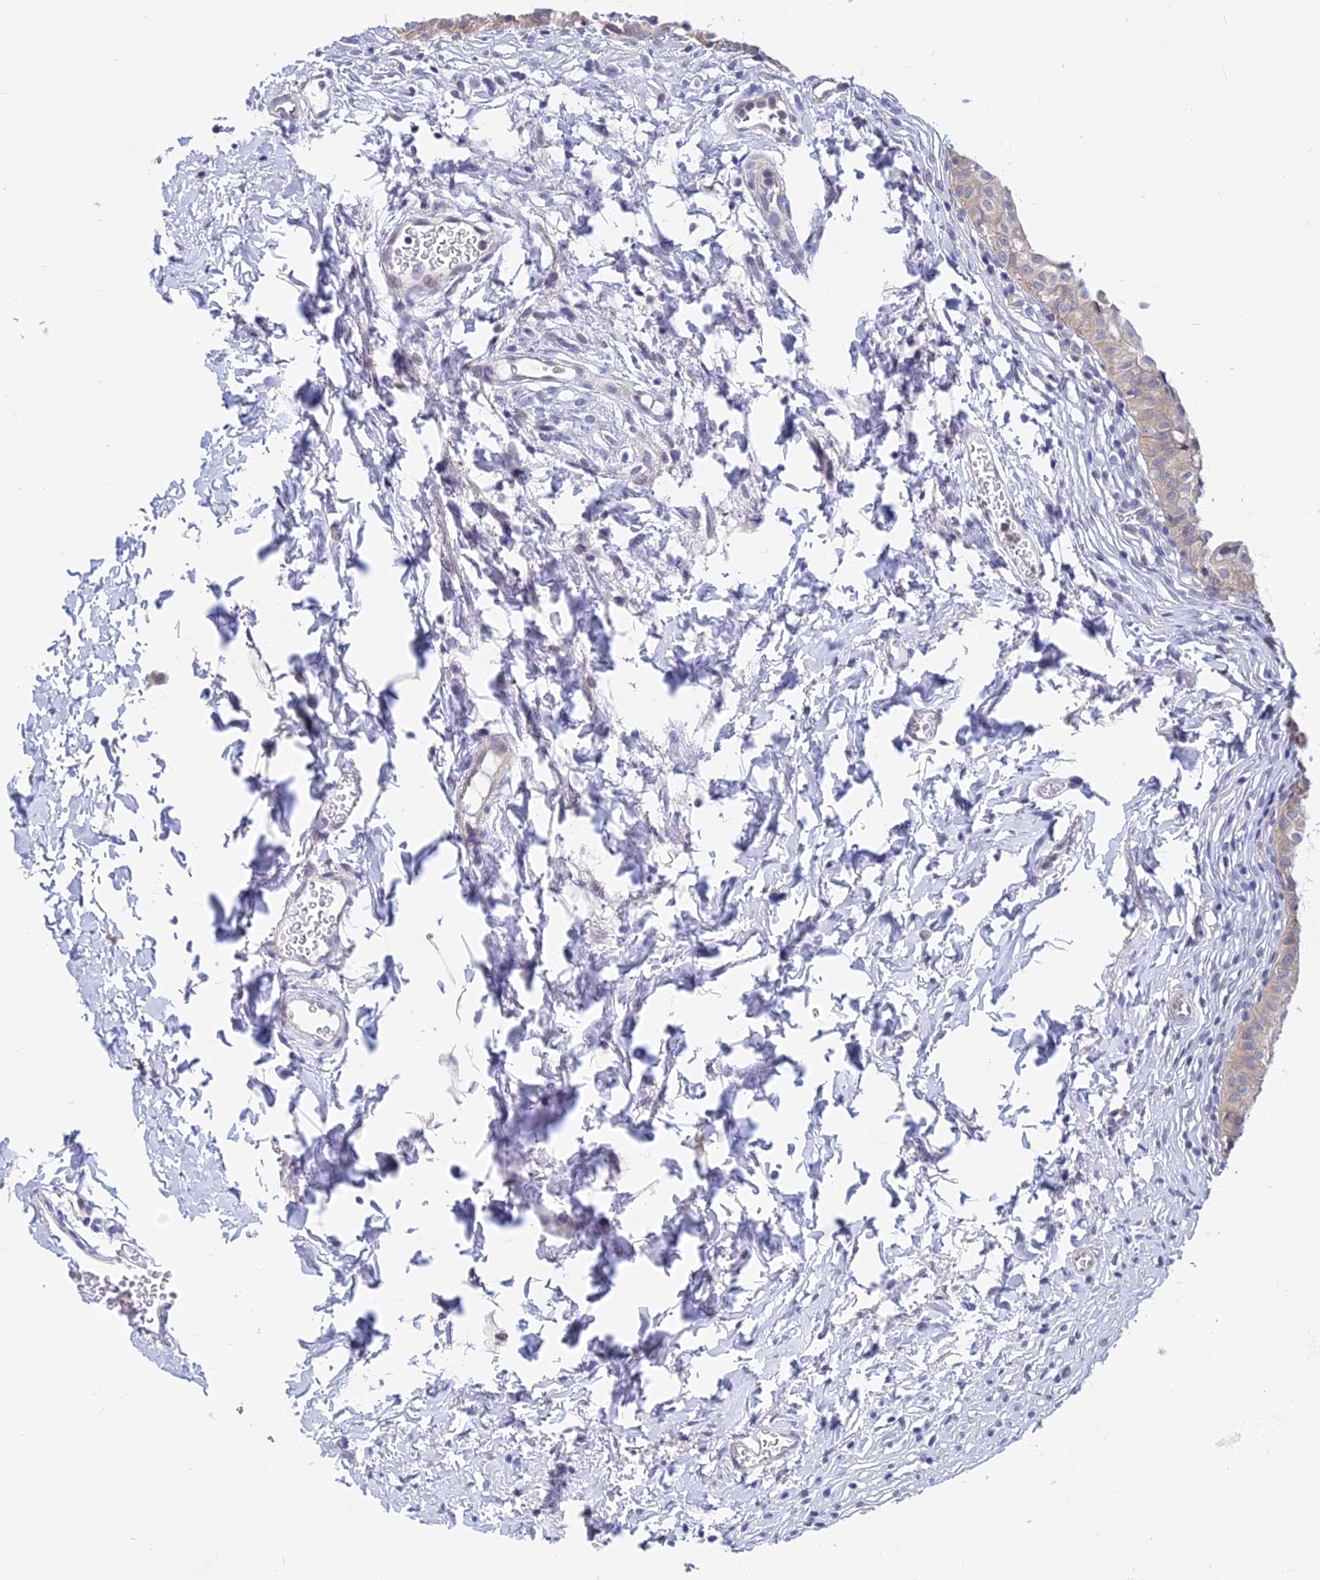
{"staining": {"intensity": "weak", "quantity": ">75%", "location": "cytoplasmic/membranous"}, "tissue": "urinary bladder", "cell_type": "Urothelial cells", "image_type": "normal", "snomed": [{"axis": "morphology", "description": "Normal tissue, NOS"}, {"axis": "topography", "description": "Urinary bladder"}], "caption": "Urothelial cells display low levels of weak cytoplasmic/membranous positivity in approximately >75% of cells in normal urinary bladder.", "gene": "B3GALT4", "patient": {"sex": "male", "age": 55}}